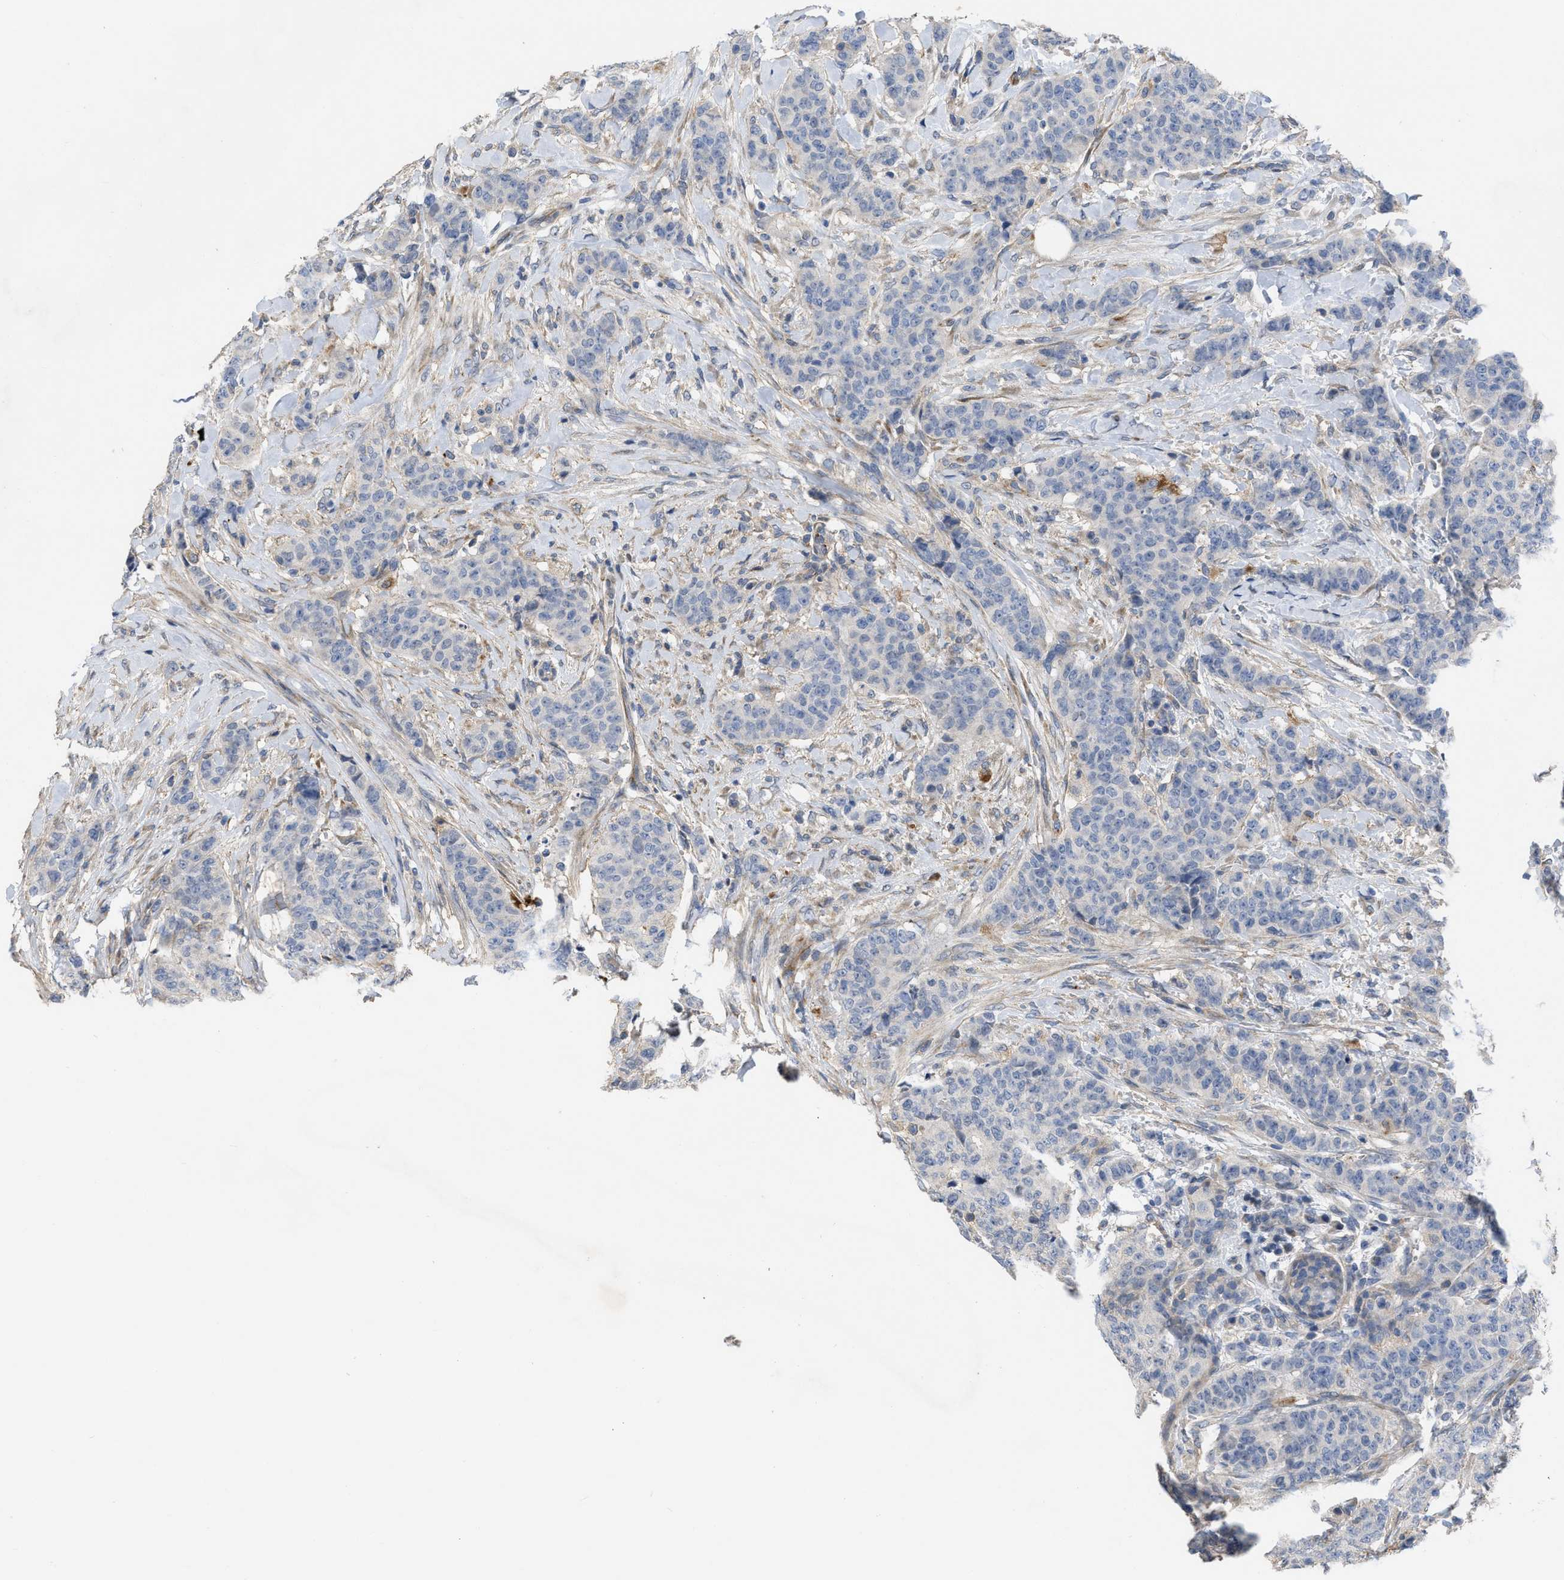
{"staining": {"intensity": "negative", "quantity": "none", "location": "none"}, "tissue": "breast cancer", "cell_type": "Tumor cells", "image_type": "cancer", "snomed": [{"axis": "morphology", "description": "Normal tissue, NOS"}, {"axis": "morphology", "description": "Duct carcinoma"}, {"axis": "topography", "description": "Breast"}], "caption": "Immunohistochemistry histopathology image of neoplastic tissue: breast invasive ductal carcinoma stained with DAB (3,3'-diaminobenzidine) demonstrates no significant protein staining in tumor cells. (Immunohistochemistry, brightfield microscopy, high magnification).", "gene": "TMEM131", "patient": {"sex": "female", "age": 40}}